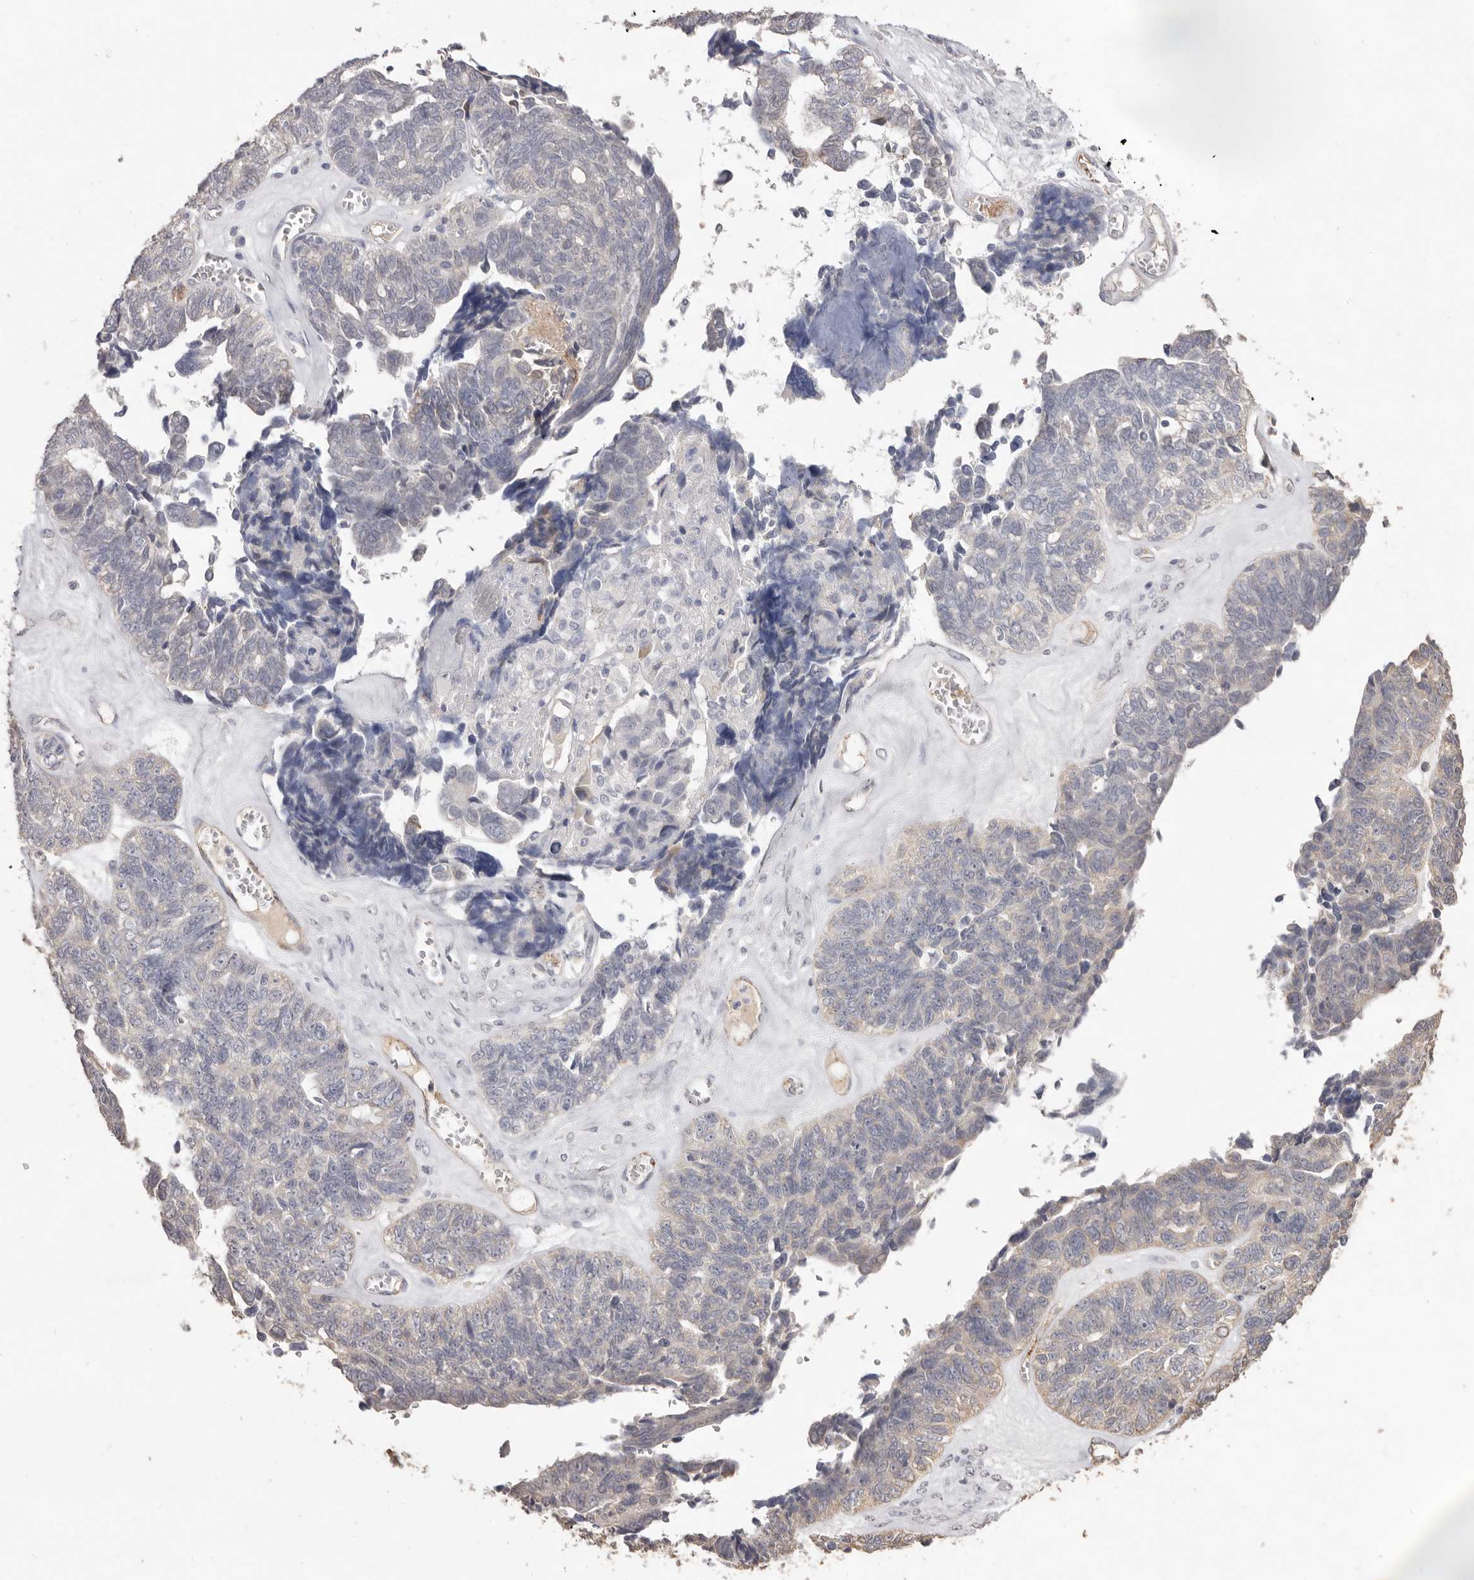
{"staining": {"intensity": "weak", "quantity": "<25%", "location": "cytoplasmic/membranous"}, "tissue": "ovarian cancer", "cell_type": "Tumor cells", "image_type": "cancer", "snomed": [{"axis": "morphology", "description": "Cystadenocarcinoma, serous, NOS"}, {"axis": "topography", "description": "Ovary"}], "caption": "A micrograph of serous cystadenocarcinoma (ovarian) stained for a protein reveals no brown staining in tumor cells. (Stains: DAB immunohistochemistry (IHC) with hematoxylin counter stain, Microscopy: brightfield microscopy at high magnification).", "gene": "ZYG11B", "patient": {"sex": "female", "age": 79}}